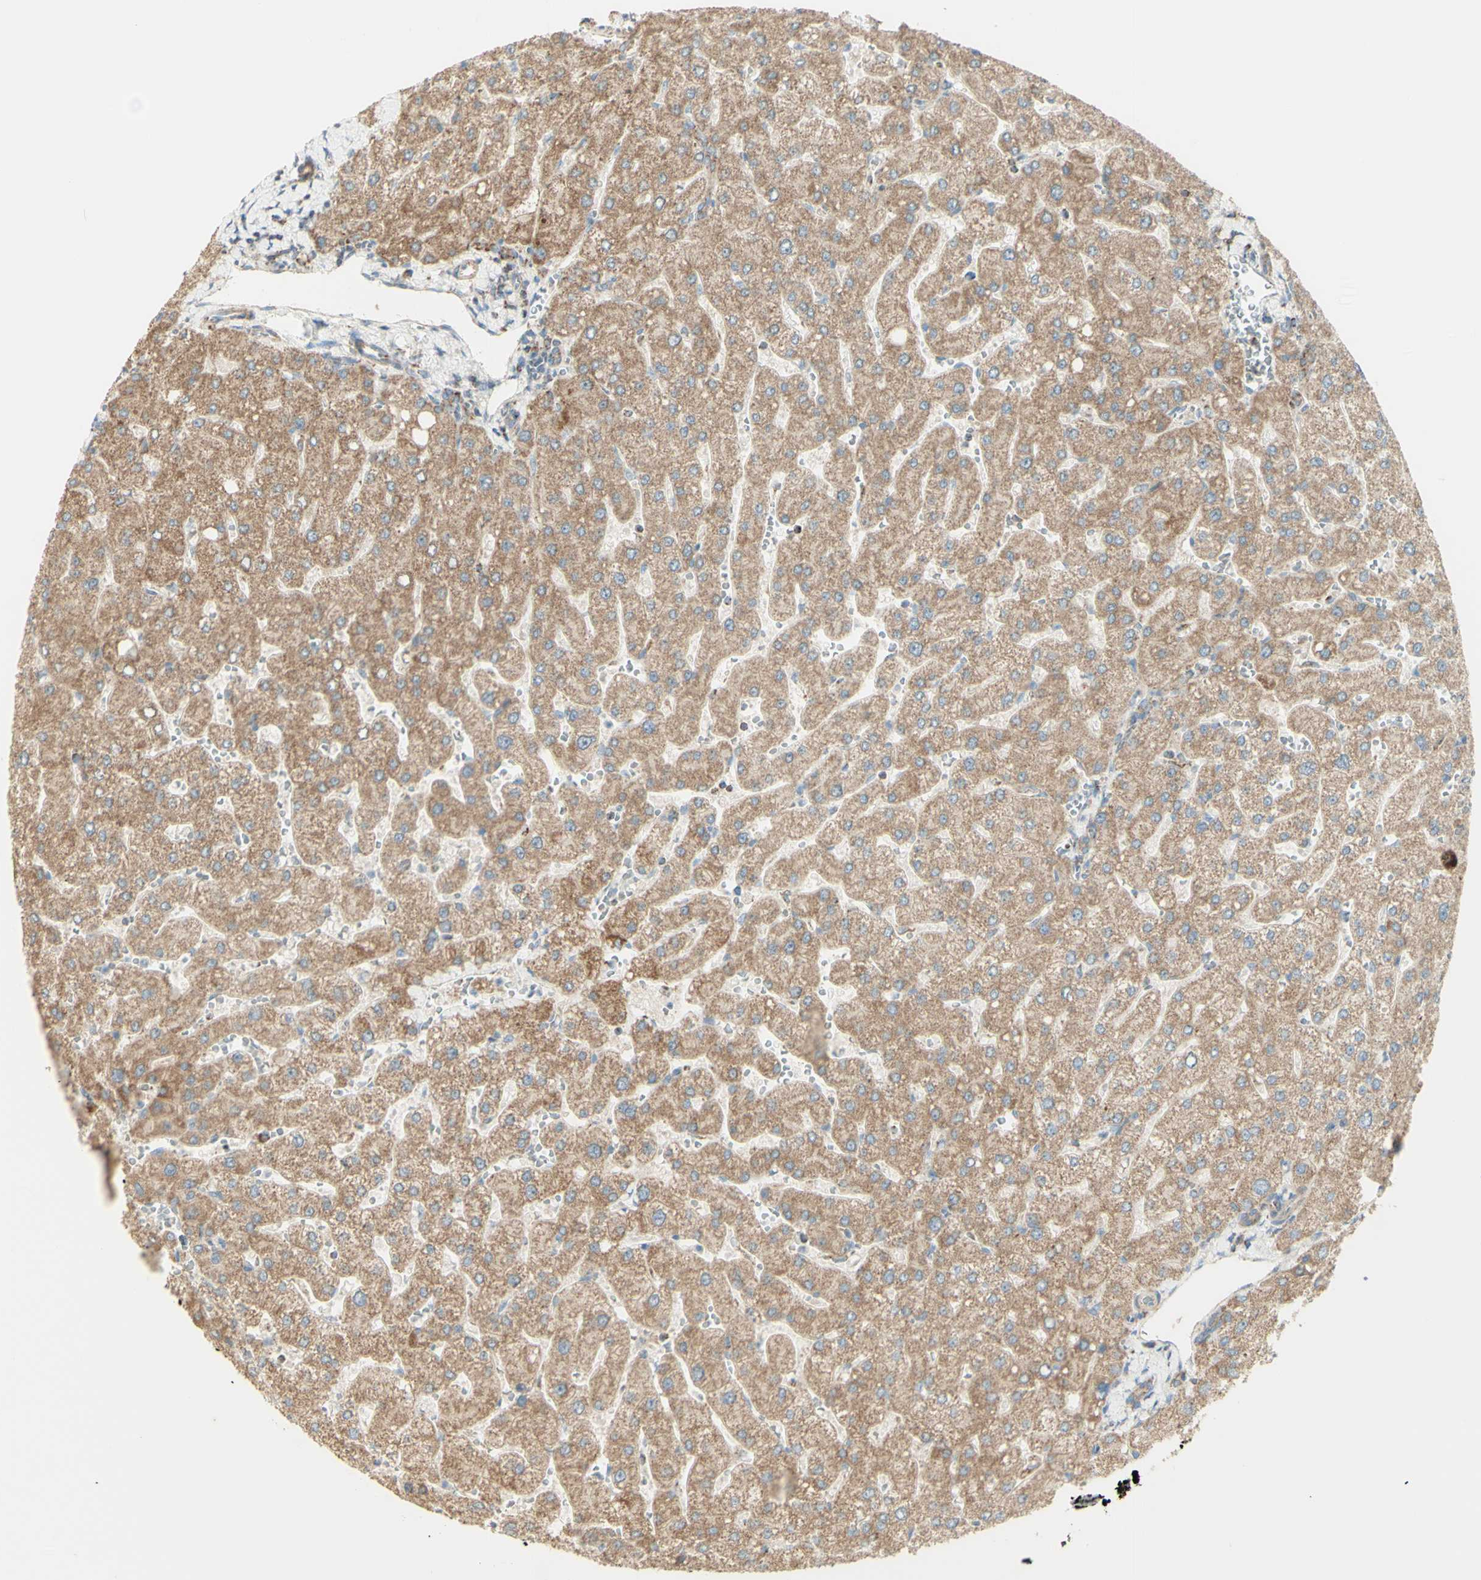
{"staining": {"intensity": "moderate", "quantity": ">75%", "location": "cytoplasmic/membranous"}, "tissue": "liver", "cell_type": "Cholangiocytes", "image_type": "normal", "snomed": [{"axis": "morphology", "description": "Normal tissue, NOS"}, {"axis": "topography", "description": "Liver"}], "caption": "Brown immunohistochemical staining in benign liver reveals moderate cytoplasmic/membranous staining in about >75% of cholangiocytes. (DAB IHC, brown staining for protein, blue staining for nuclei).", "gene": "LETM1", "patient": {"sex": "male", "age": 55}}